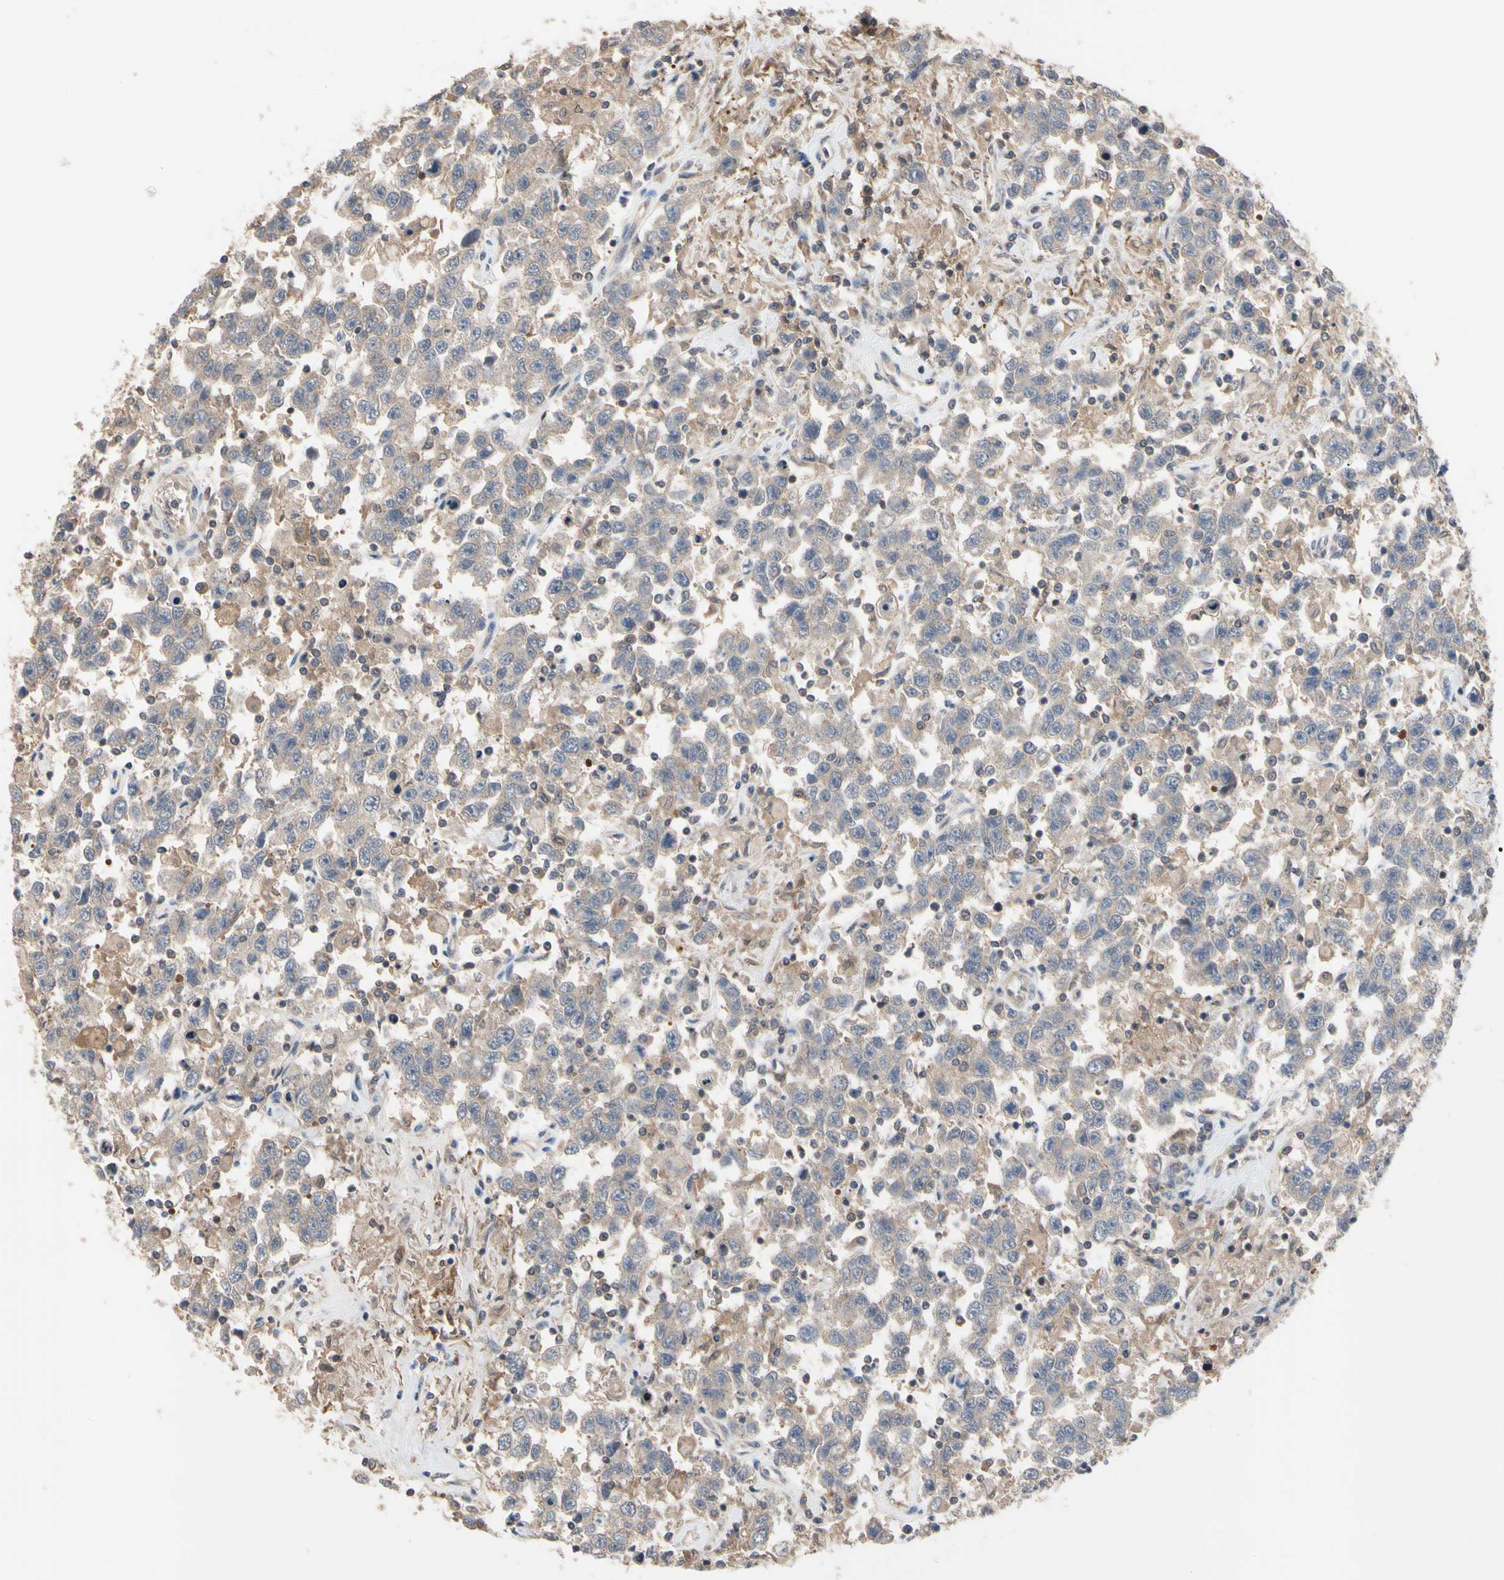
{"staining": {"intensity": "moderate", "quantity": ">75%", "location": "cytoplasmic/membranous"}, "tissue": "testis cancer", "cell_type": "Tumor cells", "image_type": "cancer", "snomed": [{"axis": "morphology", "description": "Seminoma, NOS"}, {"axis": "topography", "description": "Testis"}], "caption": "Protein staining of testis seminoma tissue demonstrates moderate cytoplasmic/membranous positivity in approximately >75% of tumor cells. (DAB (3,3'-diaminobenzidine) = brown stain, brightfield microscopy at high magnification).", "gene": "DPP8", "patient": {"sex": "male", "age": 41}}